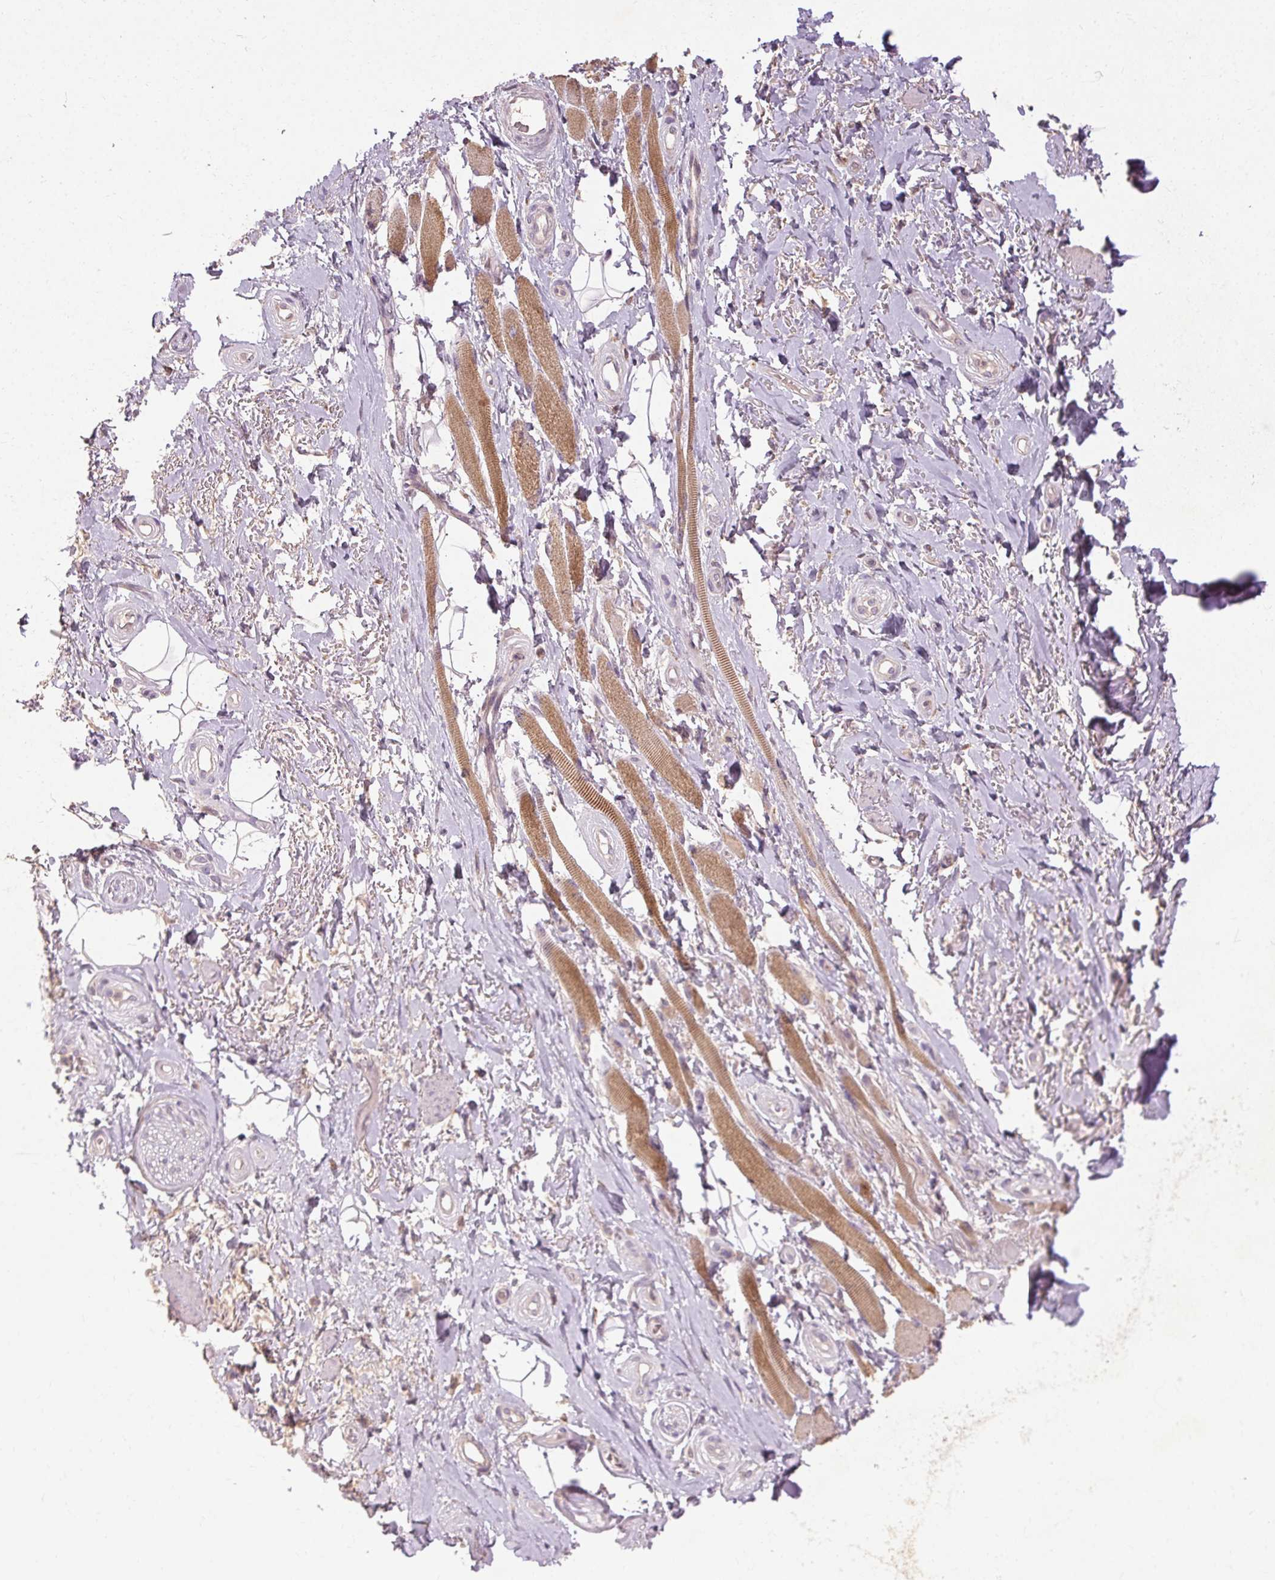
{"staining": {"intensity": "negative", "quantity": "none", "location": "none"}, "tissue": "adipose tissue", "cell_type": "Adipocytes", "image_type": "normal", "snomed": [{"axis": "morphology", "description": "Normal tissue, NOS"}, {"axis": "topography", "description": "Anal"}, {"axis": "topography", "description": "Peripheral nerve tissue"}], "caption": "The image displays no significant expression in adipocytes of adipose tissue. The staining is performed using DAB brown chromogen with nuclei counter-stained in using hematoxylin.", "gene": "REP15", "patient": {"sex": "male", "age": 53}}